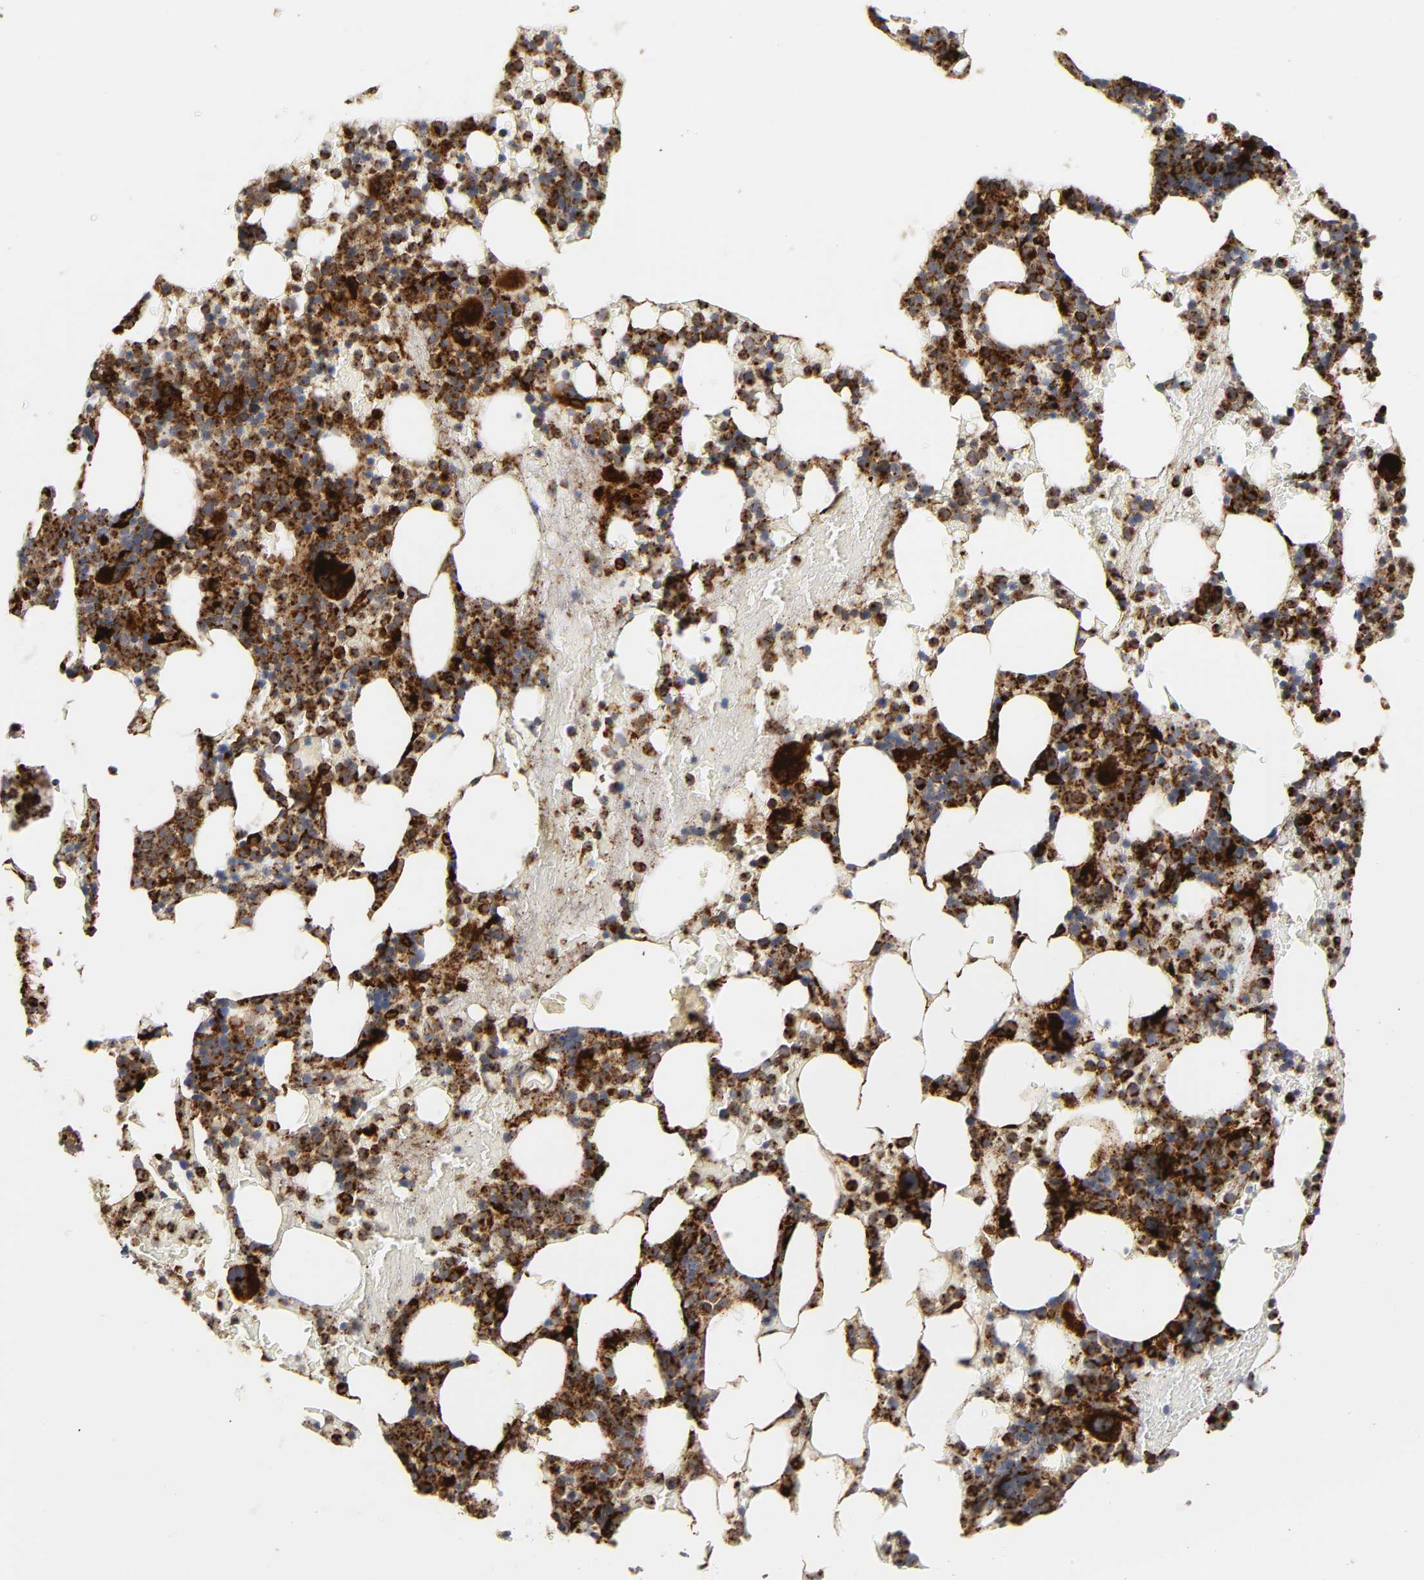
{"staining": {"intensity": "strong", "quantity": ">75%", "location": "cytoplasmic/membranous"}, "tissue": "bone marrow", "cell_type": "Hematopoietic cells", "image_type": "normal", "snomed": [{"axis": "morphology", "description": "Normal tissue, NOS"}, {"axis": "topography", "description": "Bone marrow"}], "caption": "Immunohistochemistry (IHC) (DAB) staining of normal bone marrow exhibits strong cytoplasmic/membranous protein expression in about >75% of hematopoietic cells.", "gene": "PSAP", "patient": {"sex": "female", "age": 66}}